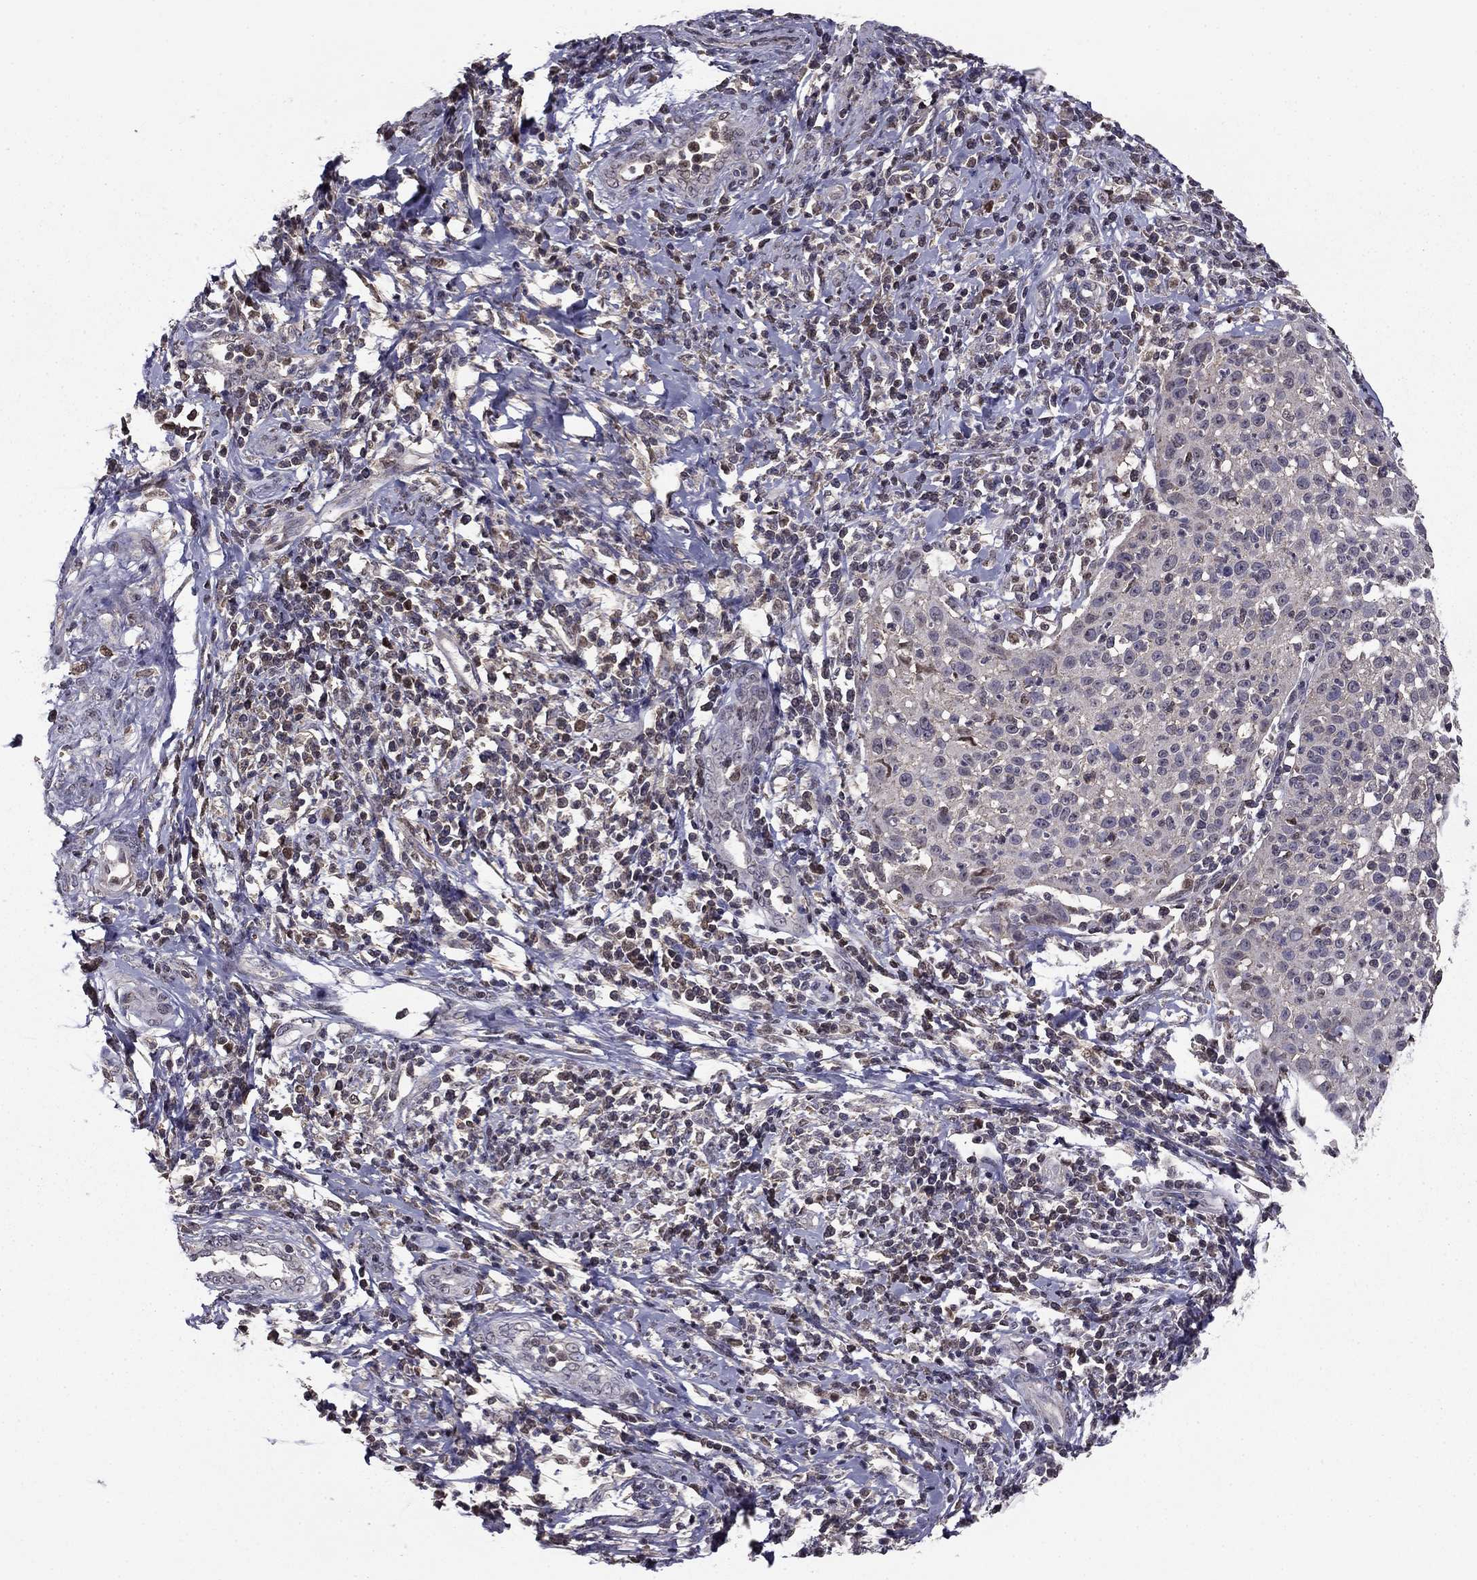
{"staining": {"intensity": "negative", "quantity": "none", "location": "none"}, "tissue": "cervical cancer", "cell_type": "Tumor cells", "image_type": "cancer", "snomed": [{"axis": "morphology", "description": "Squamous cell carcinoma, NOS"}, {"axis": "topography", "description": "Cervix"}], "caption": "Immunohistochemistry (IHC) image of neoplastic tissue: squamous cell carcinoma (cervical) stained with DAB (3,3'-diaminobenzidine) reveals no significant protein staining in tumor cells.", "gene": "HCN1", "patient": {"sex": "female", "age": 26}}